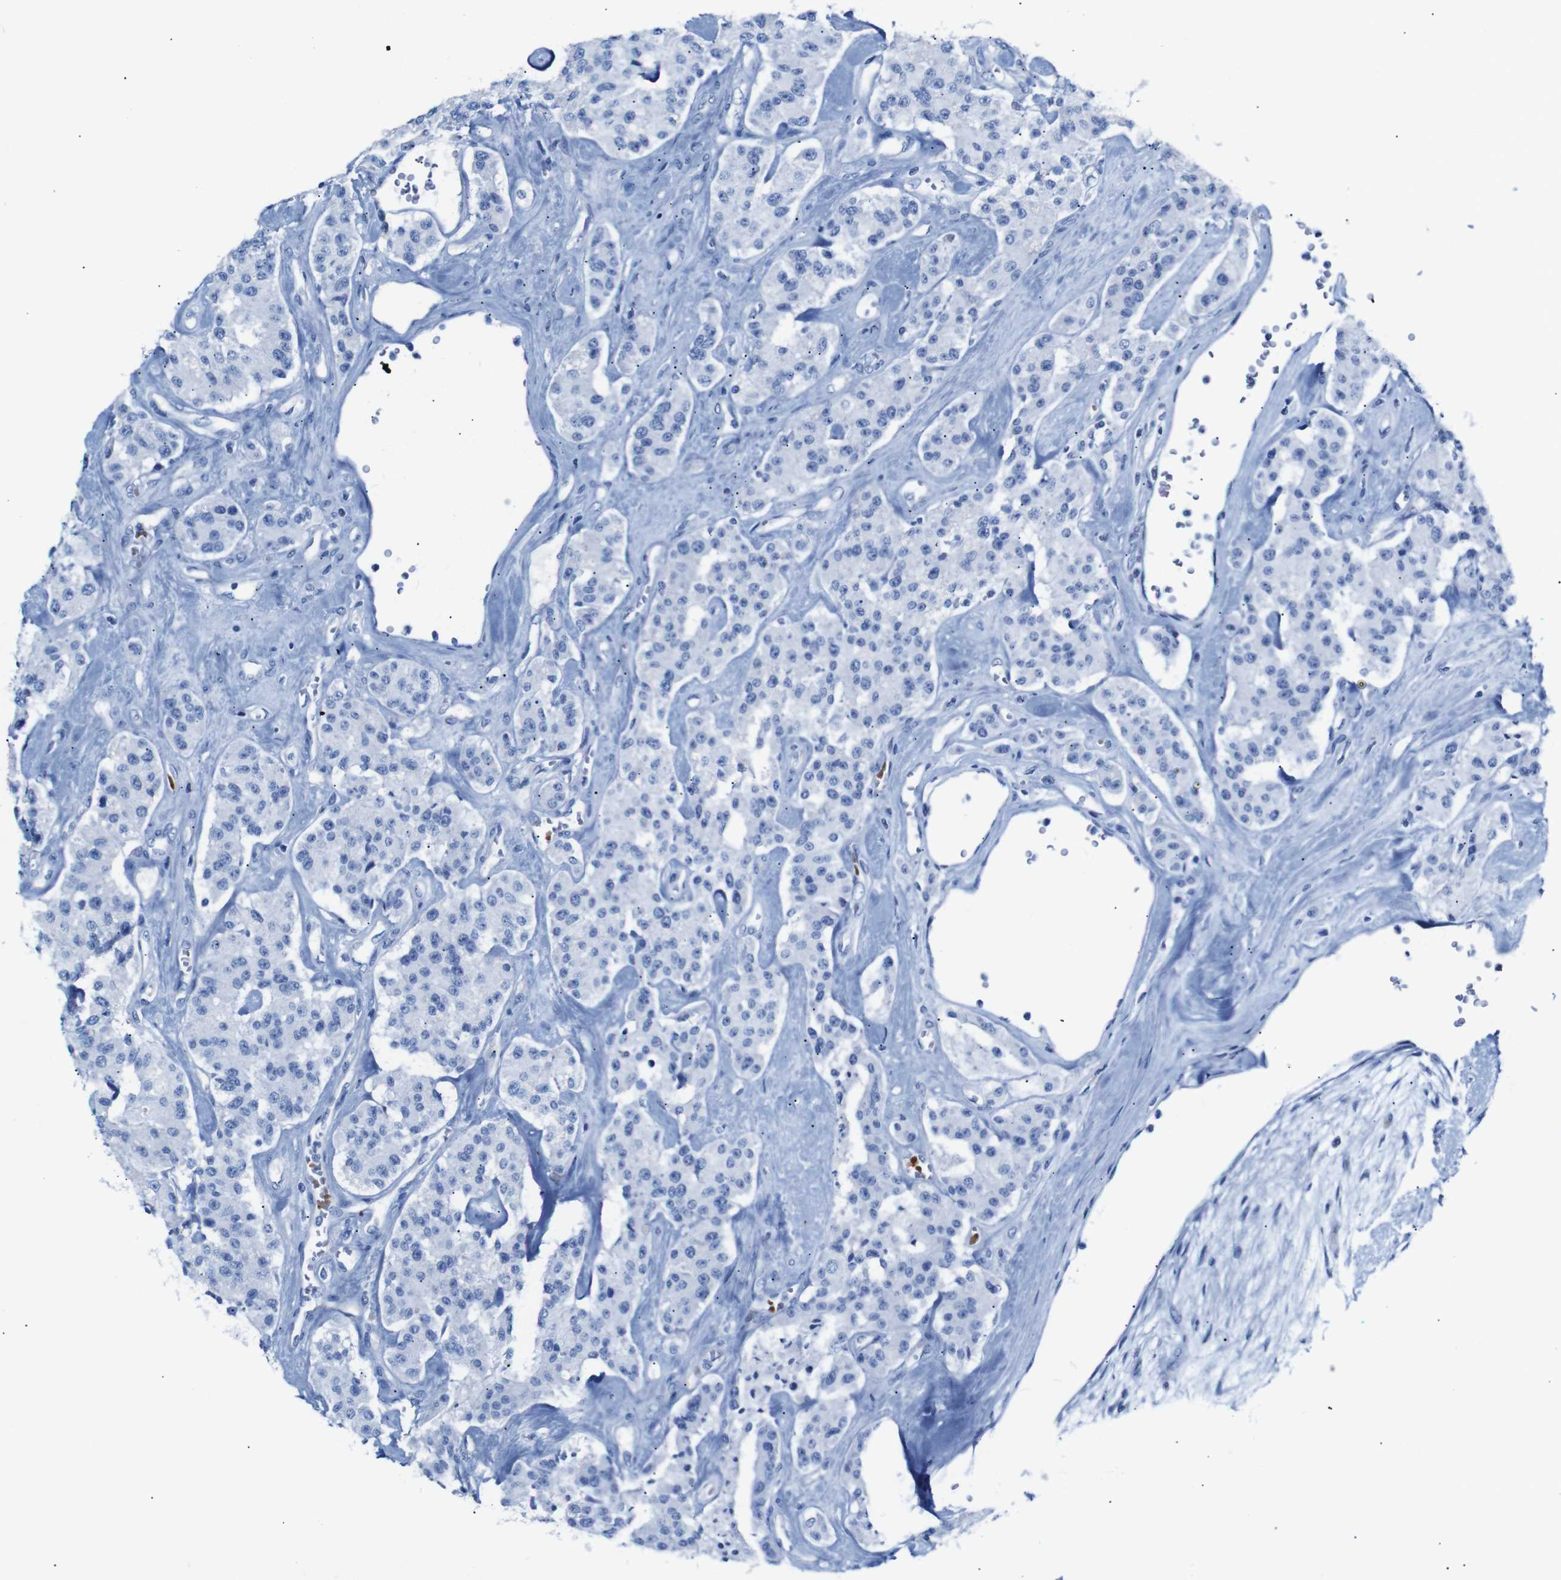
{"staining": {"intensity": "negative", "quantity": "none", "location": "none"}, "tissue": "carcinoid", "cell_type": "Tumor cells", "image_type": "cancer", "snomed": [{"axis": "morphology", "description": "Carcinoid, malignant, NOS"}, {"axis": "topography", "description": "Pancreas"}], "caption": "Protein analysis of carcinoid displays no significant positivity in tumor cells.", "gene": "ERVMER34-1", "patient": {"sex": "male", "age": 41}}